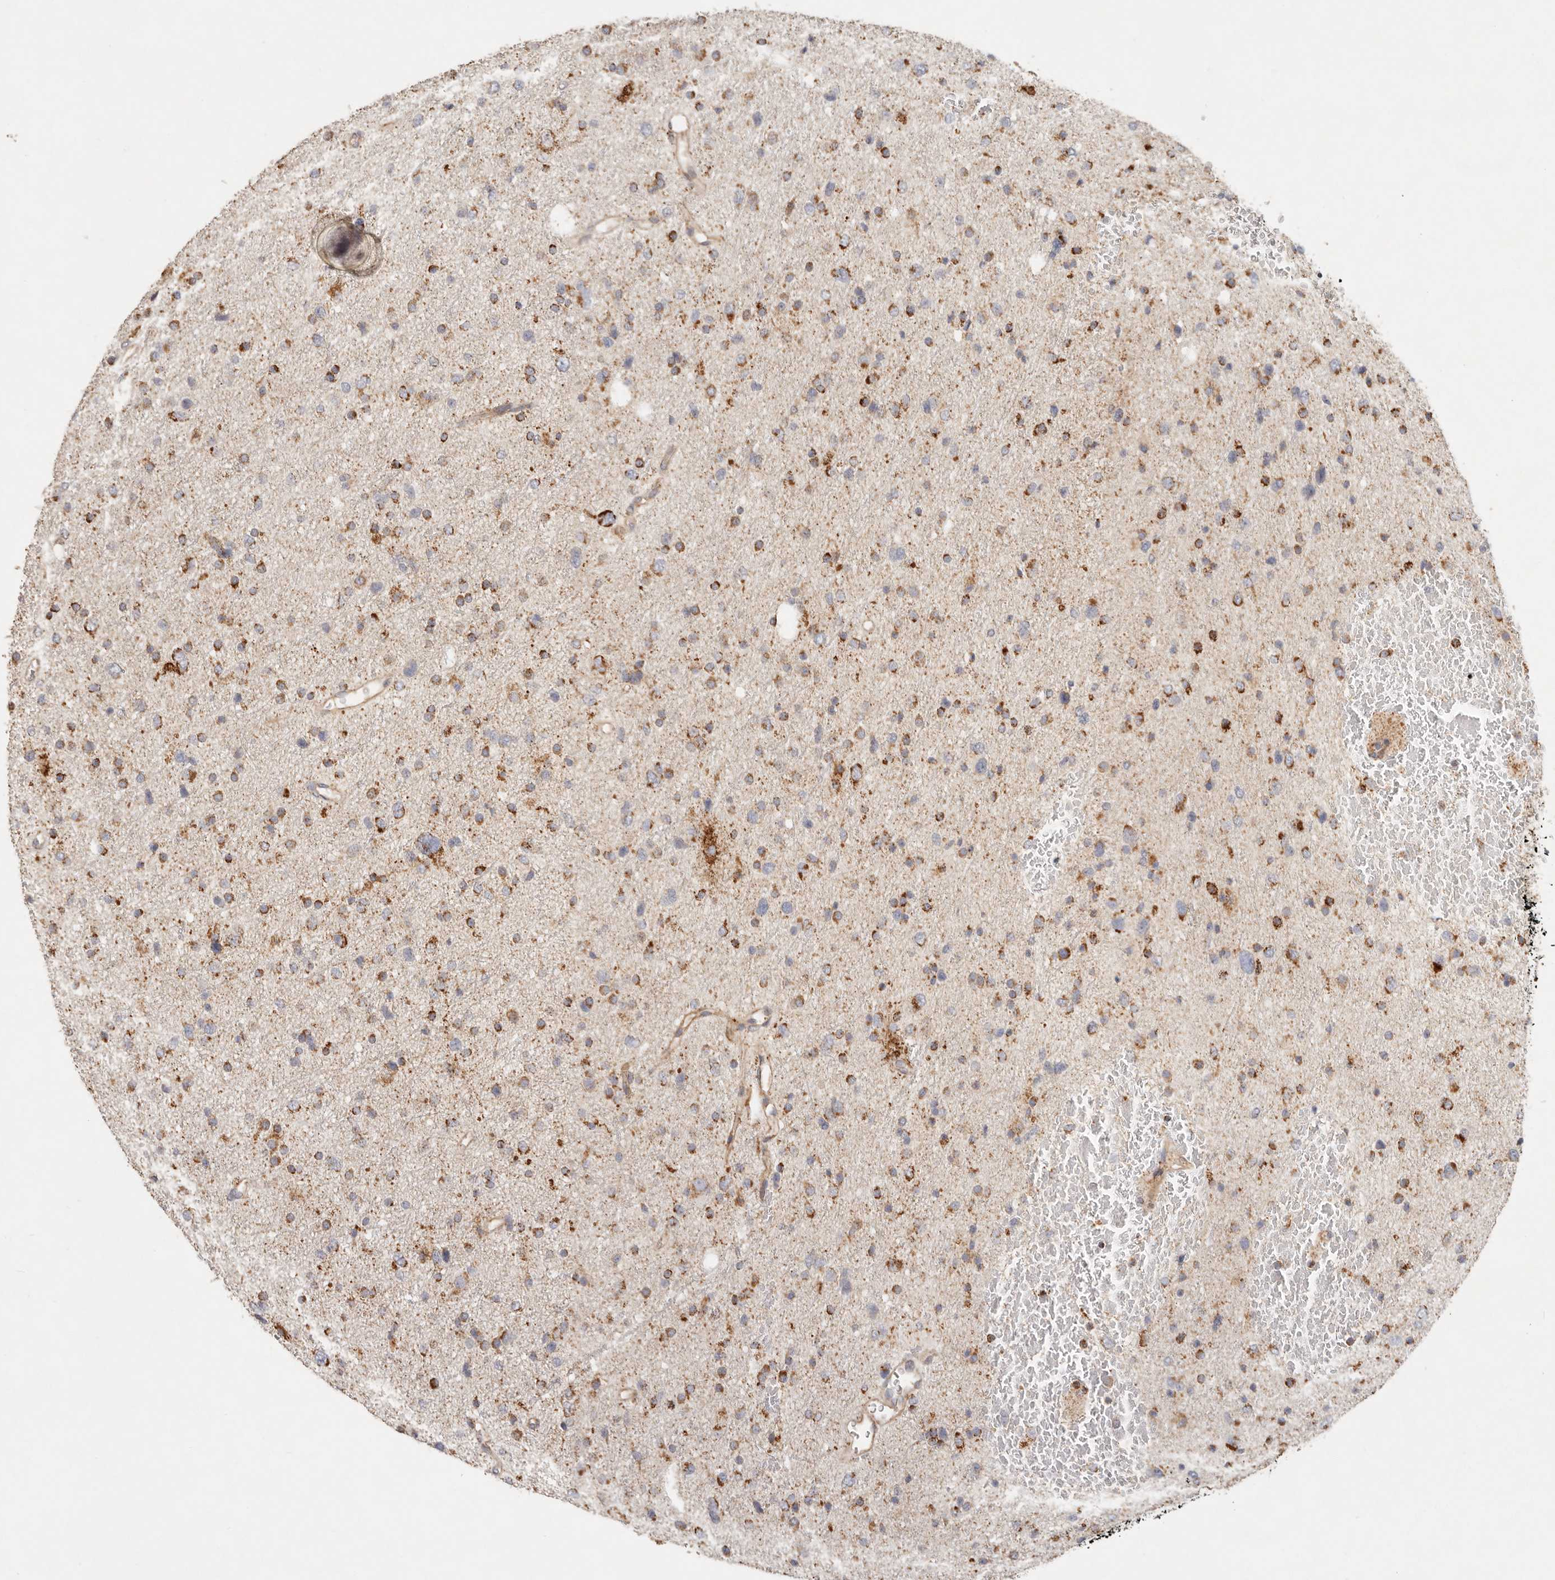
{"staining": {"intensity": "strong", "quantity": ">75%", "location": "cytoplasmic/membranous"}, "tissue": "glioma", "cell_type": "Tumor cells", "image_type": "cancer", "snomed": [{"axis": "morphology", "description": "Glioma, malignant, Low grade"}, {"axis": "topography", "description": "Brain"}], "caption": "Protein positivity by IHC shows strong cytoplasmic/membranous positivity in about >75% of tumor cells in glioma. (brown staining indicates protein expression, while blue staining denotes nuclei).", "gene": "ARHGEF10L", "patient": {"sex": "female", "age": 37}}